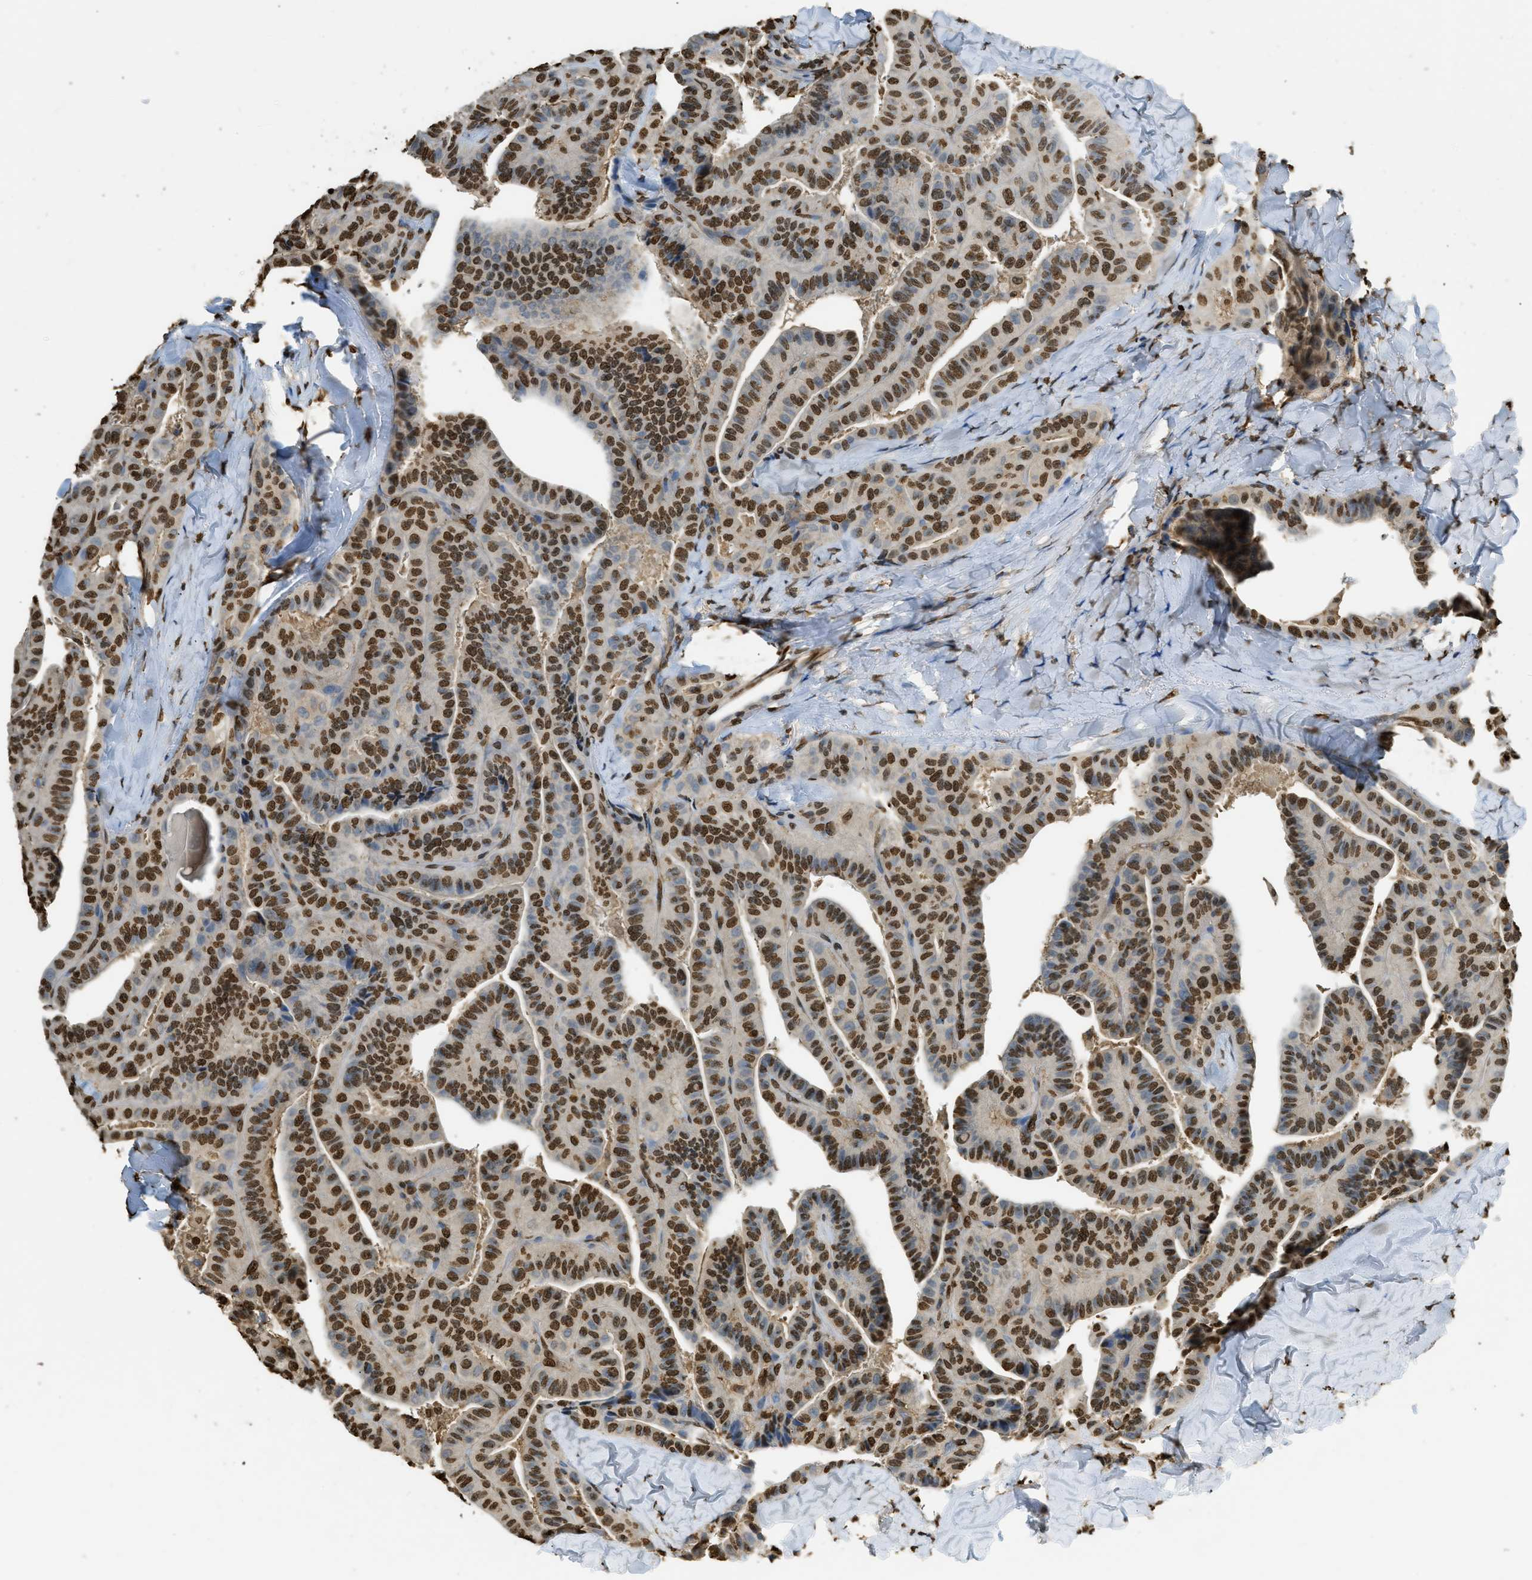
{"staining": {"intensity": "strong", "quantity": ">75%", "location": "nuclear"}, "tissue": "thyroid cancer", "cell_type": "Tumor cells", "image_type": "cancer", "snomed": [{"axis": "morphology", "description": "Papillary adenocarcinoma, NOS"}, {"axis": "topography", "description": "Thyroid gland"}], "caption": "A micrograph of human papillary adenocarcinoma (thyroid) stained for a protein exhibits strong nuclear brown staining in tumor cells.", "gene": "NR5A2", "patient": {"sex": "male", "age": 77}}